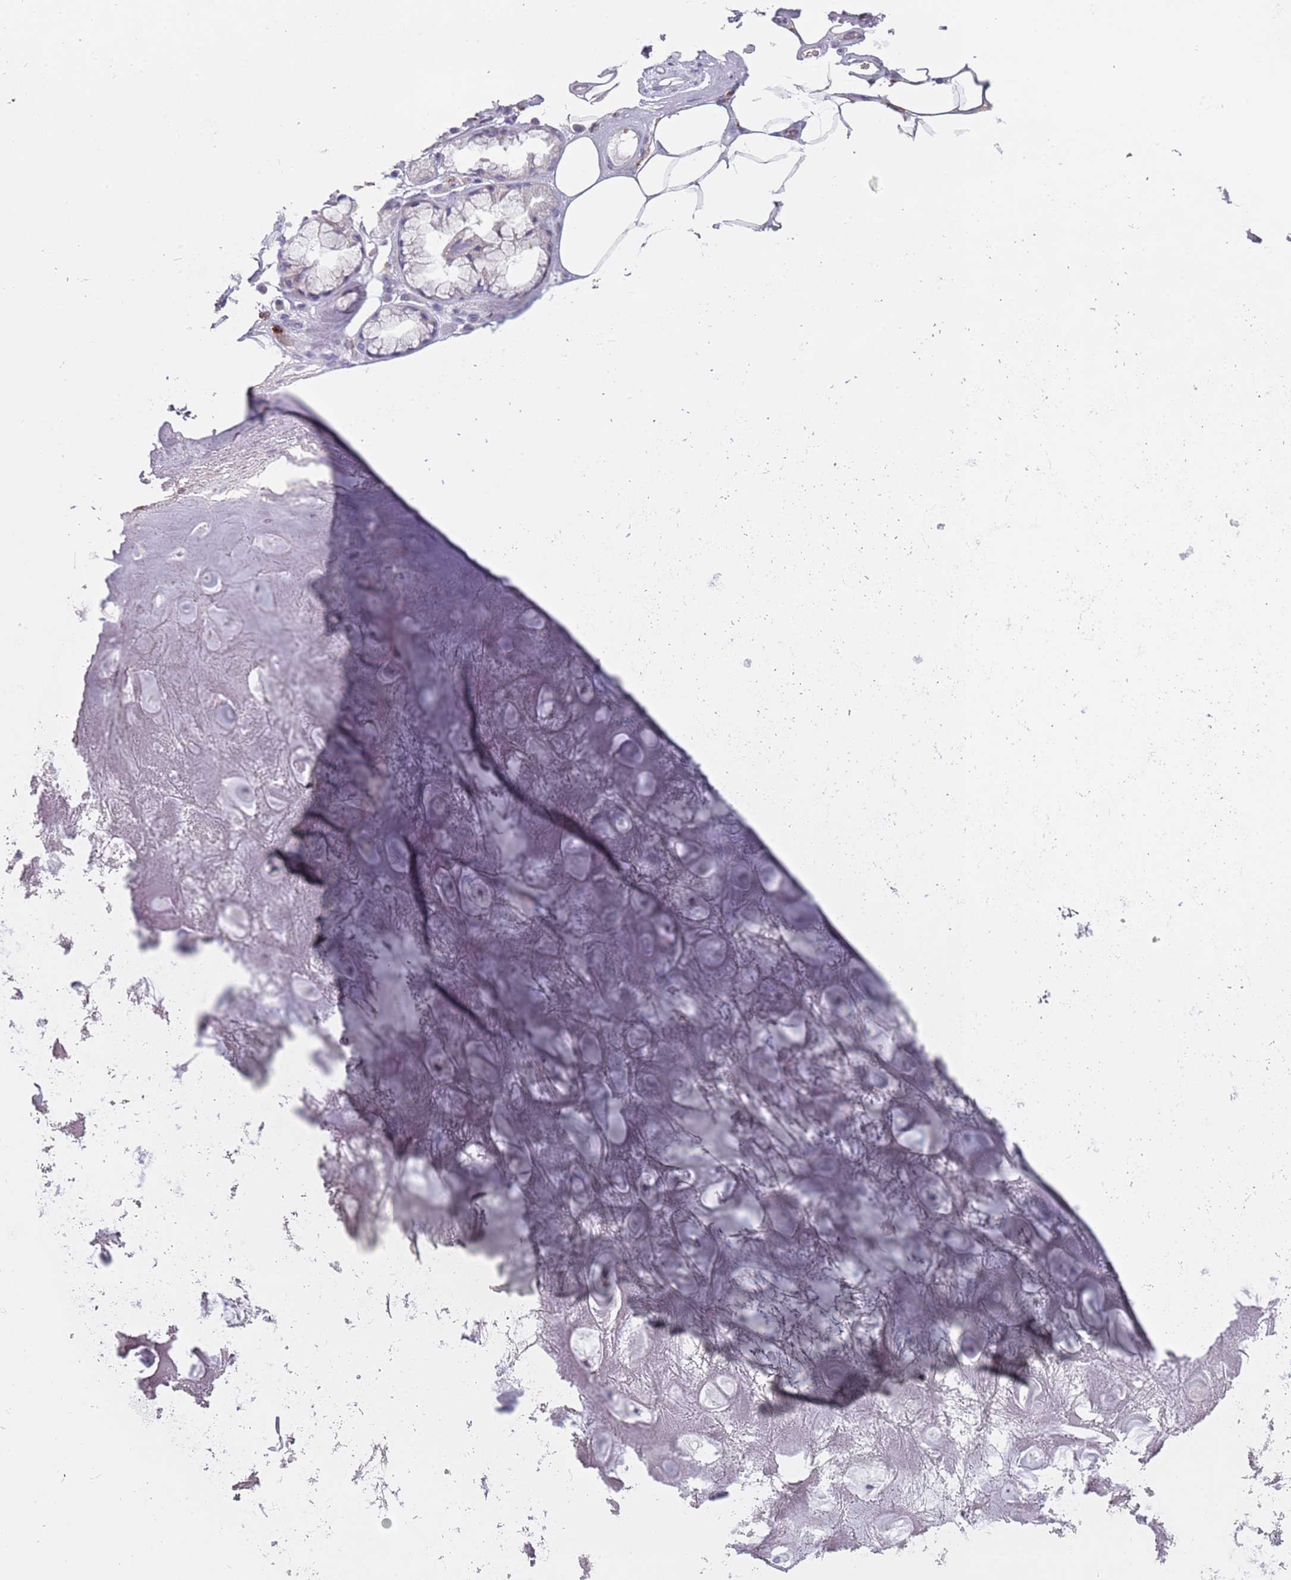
{"staining": {"intensity": "negative", "quantity": "none", "location": "none"}, "tissue": "adipose tissue", "cell_type": "Adipocytes", "image_type": "normal", "snomed": [{"axis": "morphology", "description": "Normal tissue, NOS"}, {"axis": "topography", "description": "Cartilage tissue"}], "caption": "Adipose tissue was stained to show a protein in brown. There is no significant positivity in adipocytes. (Brightfield microscopy of DAB (3,3'-diaminobenzidine) immunohistochemistry (IHC) at high magnification).", "gene": "NWD2", "patient": {"sex": "male", "age": 81}}